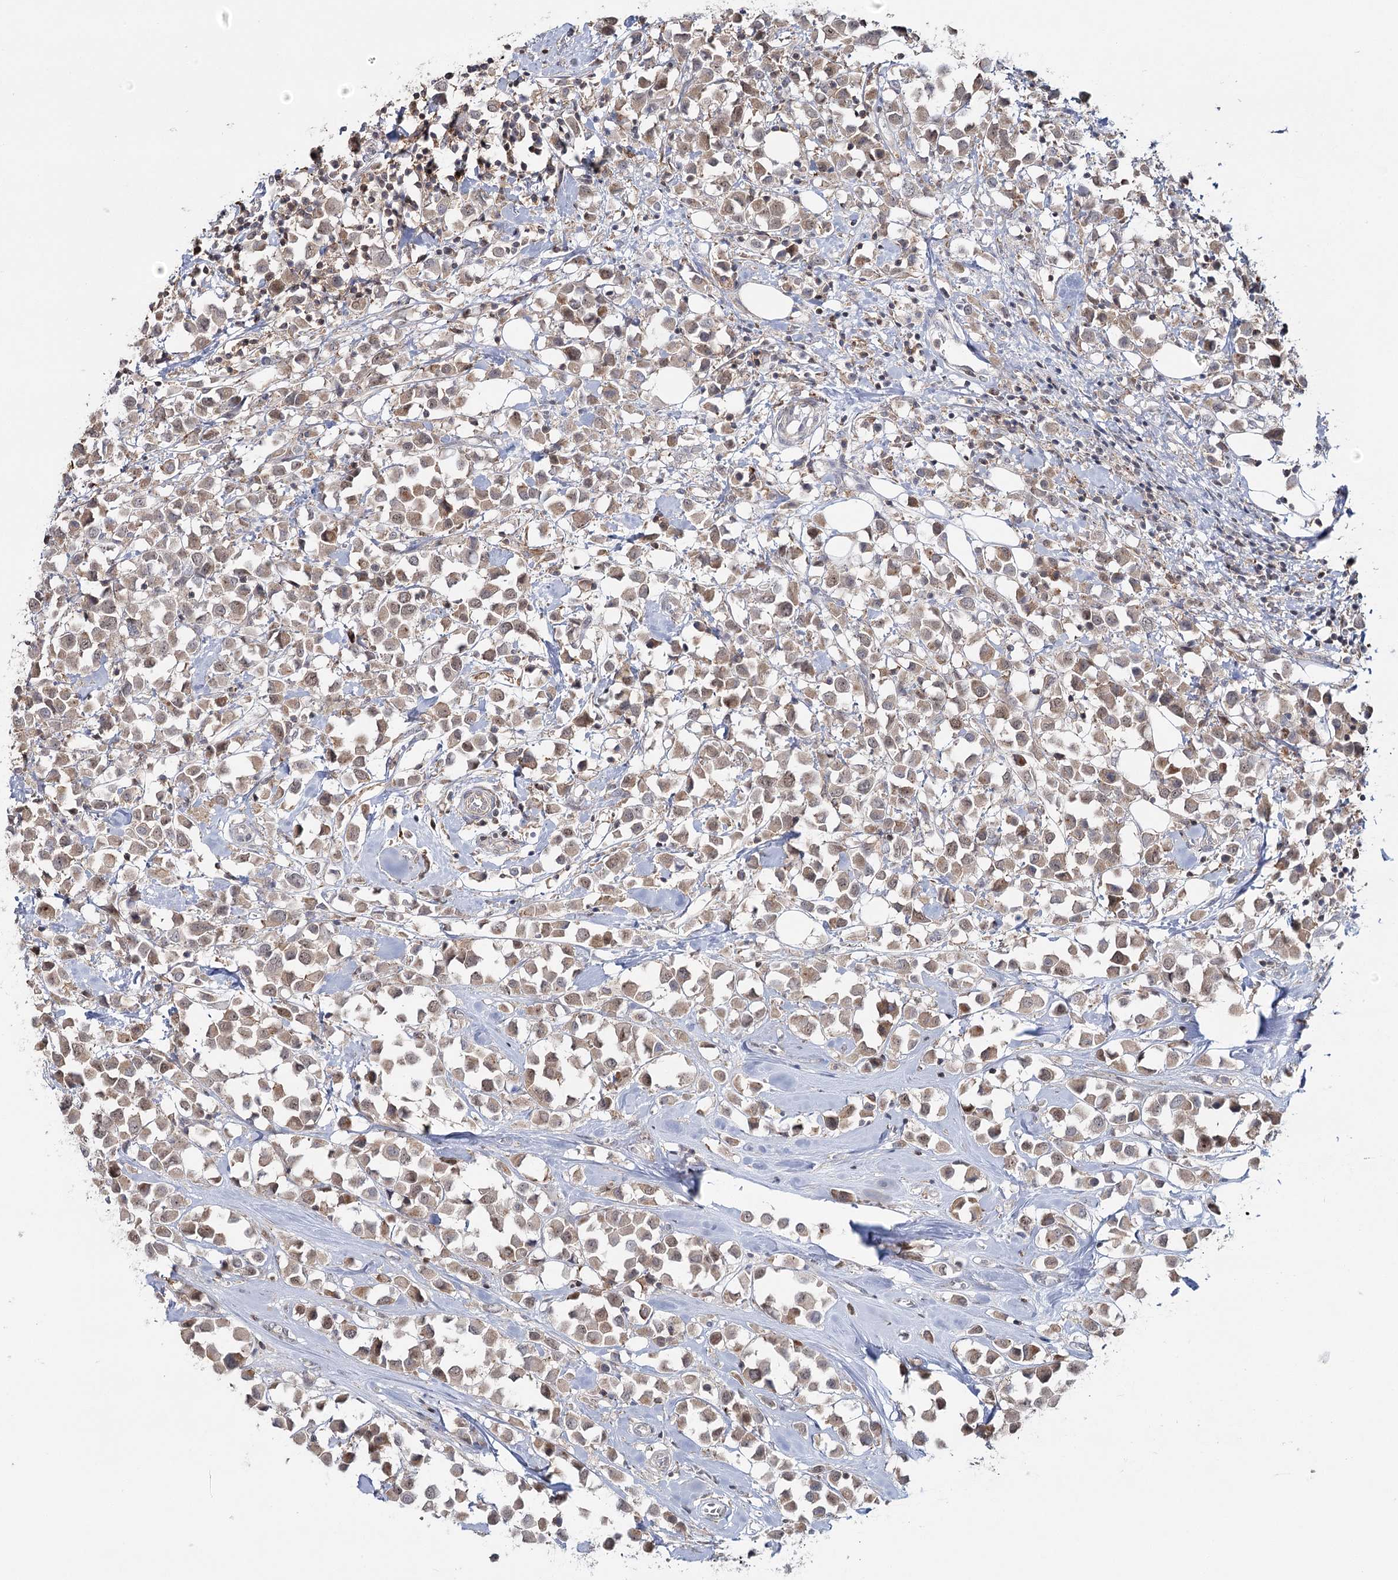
{"staining": {"intensity": "weak", "quantity": ">75%", "location": "nuclear"}, "tissue": "breast cancer", "cell_type": "Tumor cells", "image_type": "cancer", "snomed": [{"axis": "morphology", "description": "Duct carcinoma"}, {"axis": "topography", "description": "Breast"}], "caption": "High-magnification brightfield microscopy of invasive ductal carcinoma (breast) stained with DAB (3,3'-diaminobenzidine) (brown) and counterstained with hematoxylin (blue). tumor cells exhibit weak nuclear expression is present in about>75% of cells.", "gene": "ZC3H8", "patient": {"sex": "female", "age": 61}}